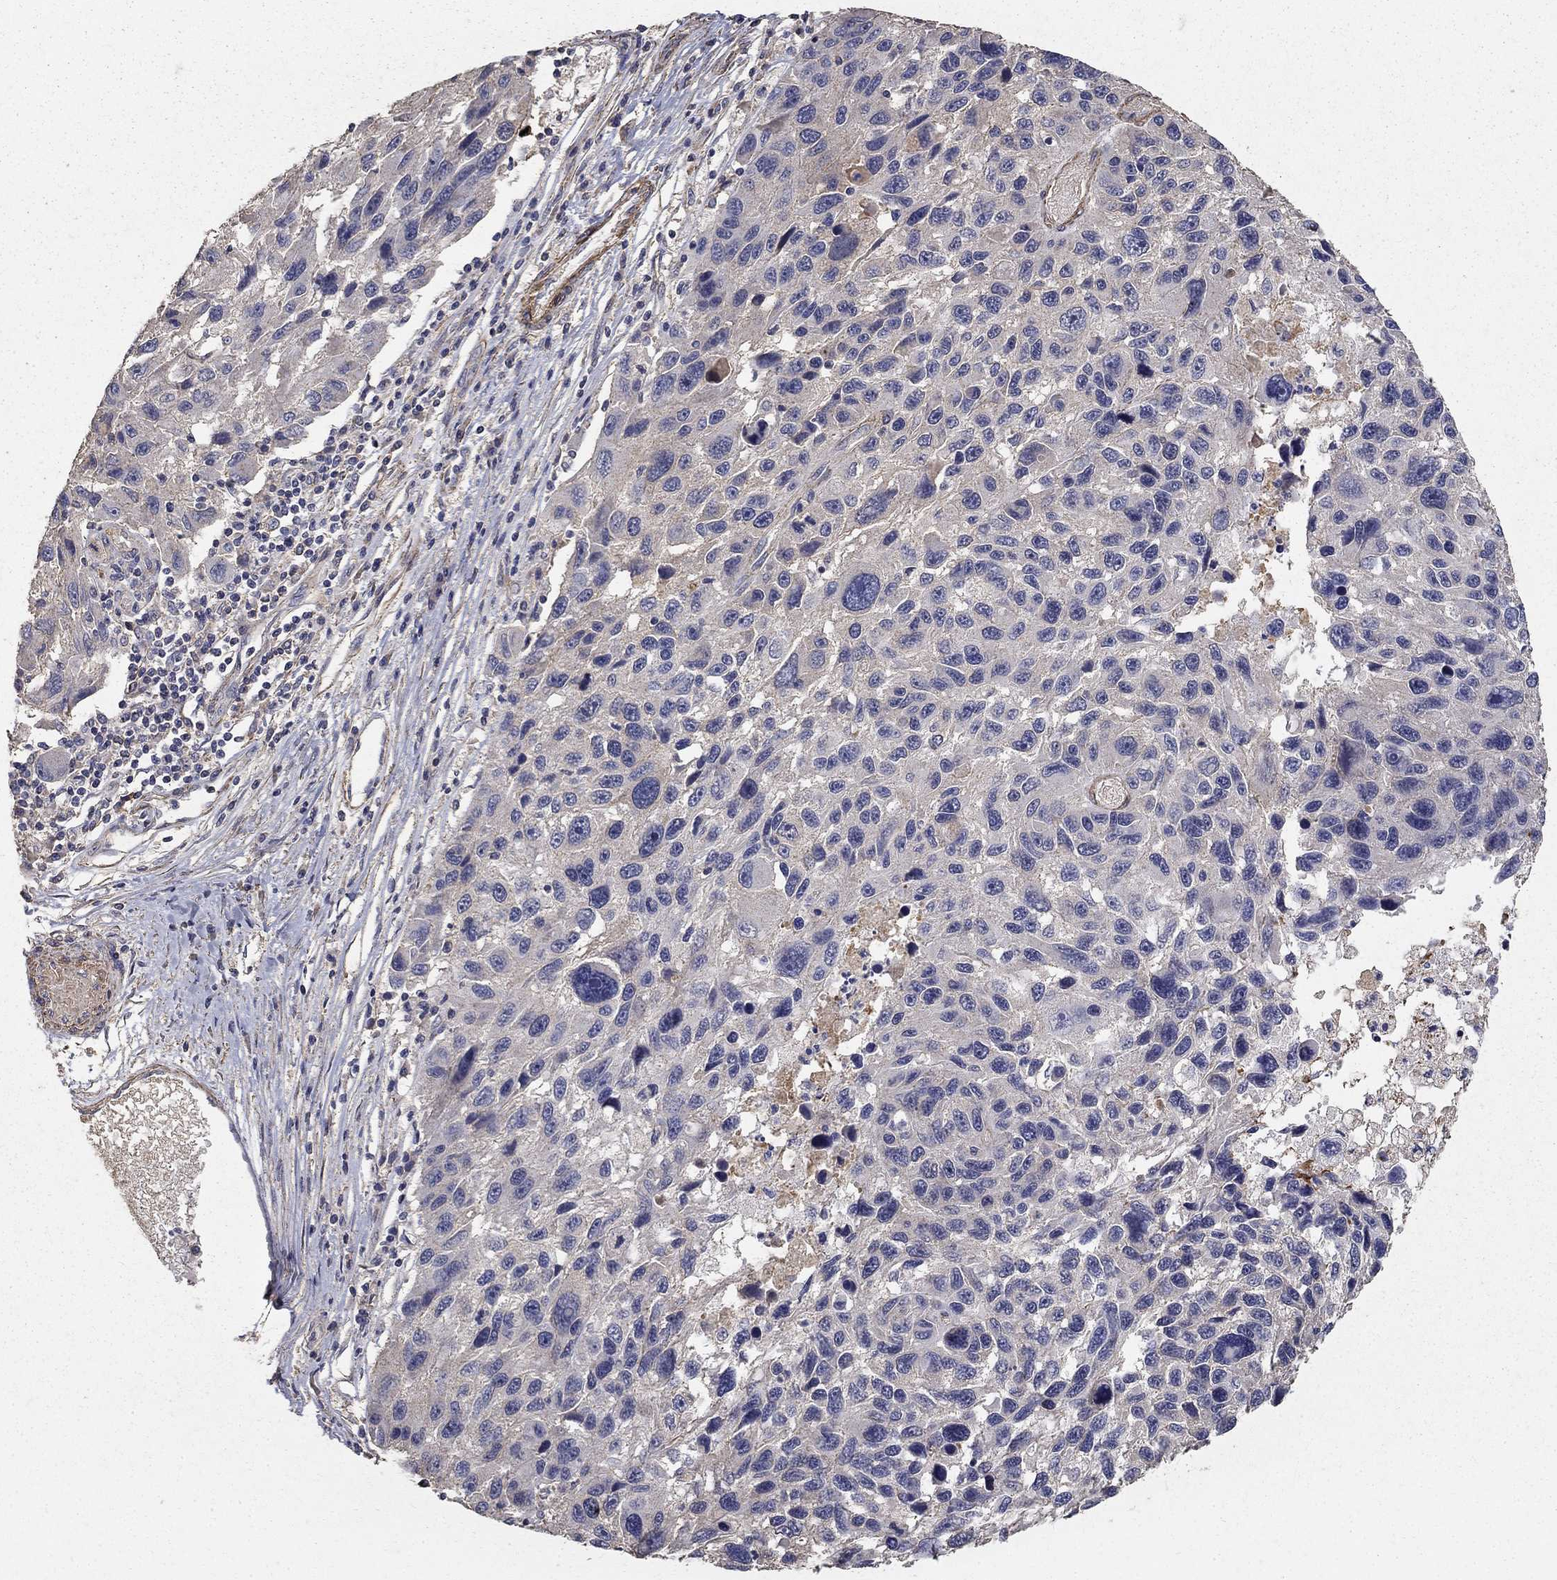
{"staining": {"intensity": "negative", "quantity": "none", "location": "none"}, "tissue": "melanoma", "cell_type": "Tumor cells", "image_type": "cancer", "snomed": [{"axis": "morphology", "description": "Malignant melanoma, NOS"}, {"axis": "topography", "description": "Skin"}], "caption": "Tumor cells show no significant staining in malignant melanoma.", "gene": "MPP2", "patient": {"sex": "male", "age": 53}}